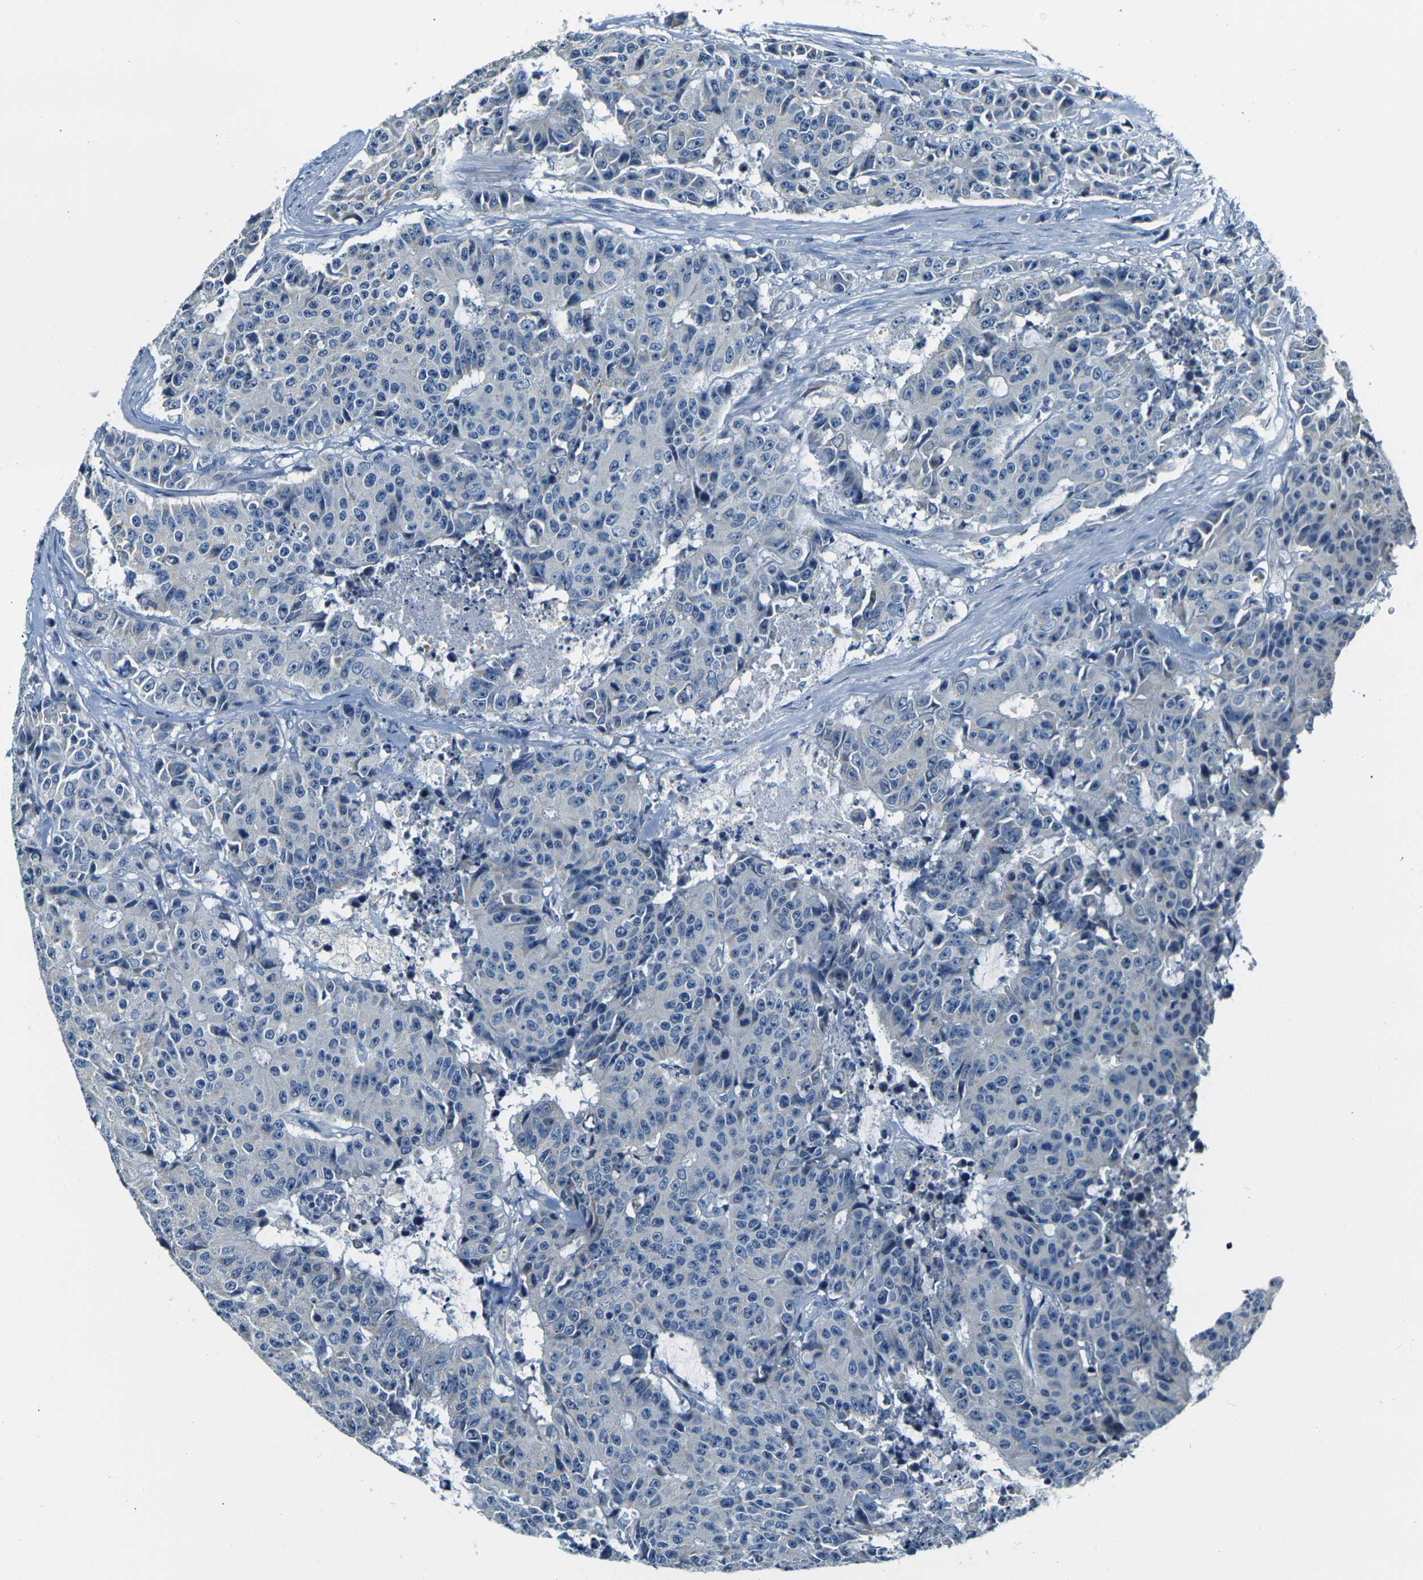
{"staining": {"intensity": "negative", "quantity": "none", "location": "none"}, "tissue": "colorectal cancer", "cell_type": "Tumor cells", "image_type": "cancer", "snomed": [{"axis": "morphology", "description": "Adenocarcinoma, NOS"}, {"axis": "topography", "description": "Colon"}], "caption": "High magnification brightfield microscopy of adenocarcinoma (colorectal) stained with DAB (3,3'-diaminobenzidine) (brown) and counterstained with hematoxylin (blue): tumor cells show no significant staining.", "gene": "SHISAL2B", "patient": {"sex": "female", "age": 86}}